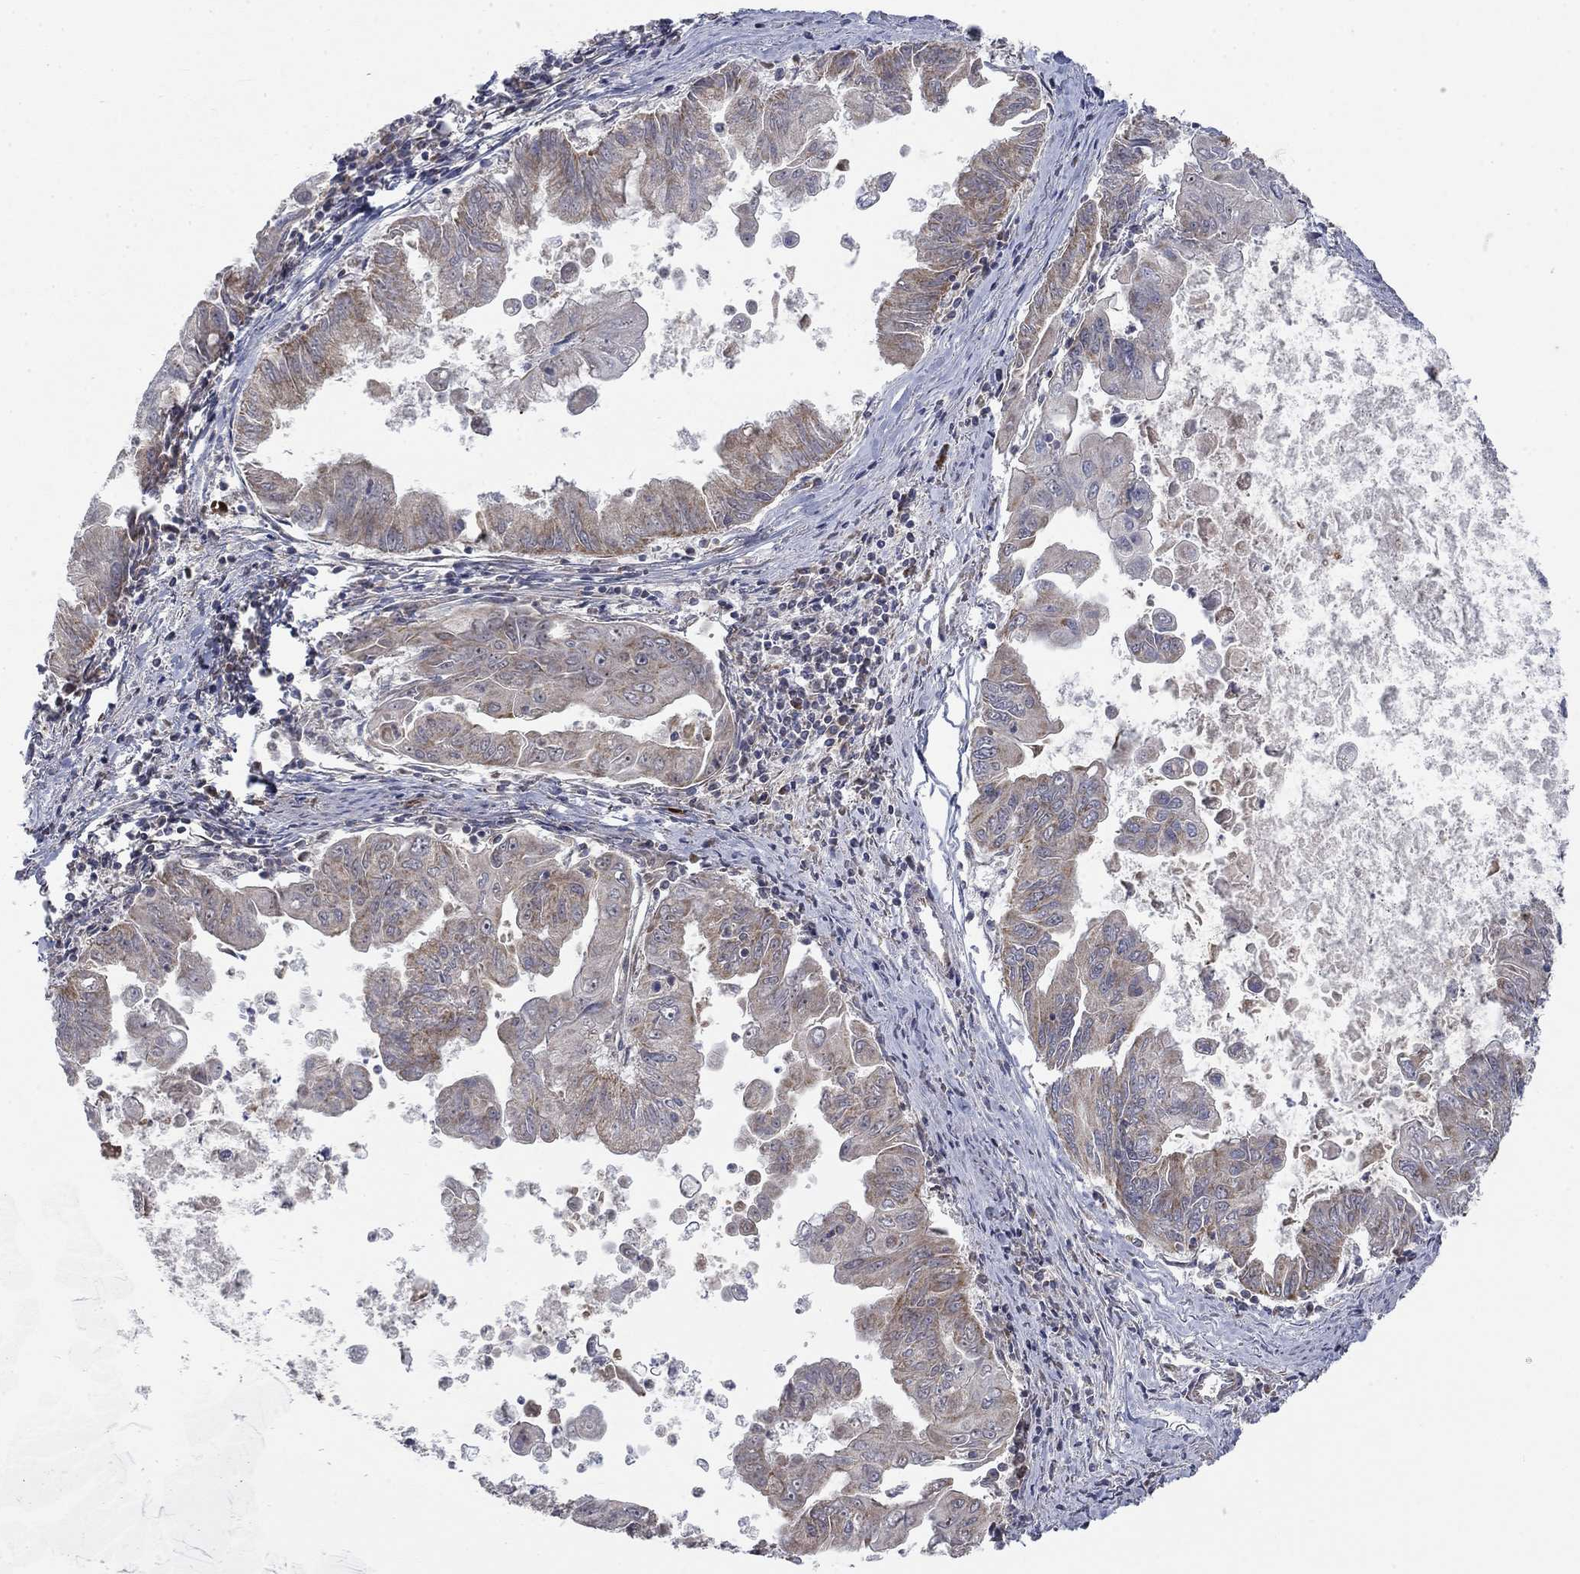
{"staining": {"intensity": "weak", "quantity": "<25%", "location": "cytoplasmic/membranous"}, "tissue": "stomach cancer", "cell_type": "Tumor cells", "image_type": "cancer", "snomed": [{"axis": "morphology", "description": "Adenocarcinoma, NOS"}, {"axis": "topography", "description": "Stomach, upper"}], "caption": "There is no significant staining in tumor cells of stomach adenocarcinoma. (Stains: DAB IHC with hematoxylin counter stain, Microscopy: brightfield microscopy at high magnification).", "gene": "NDUFC1", "patient": {"sex": "male", "age": 80}}